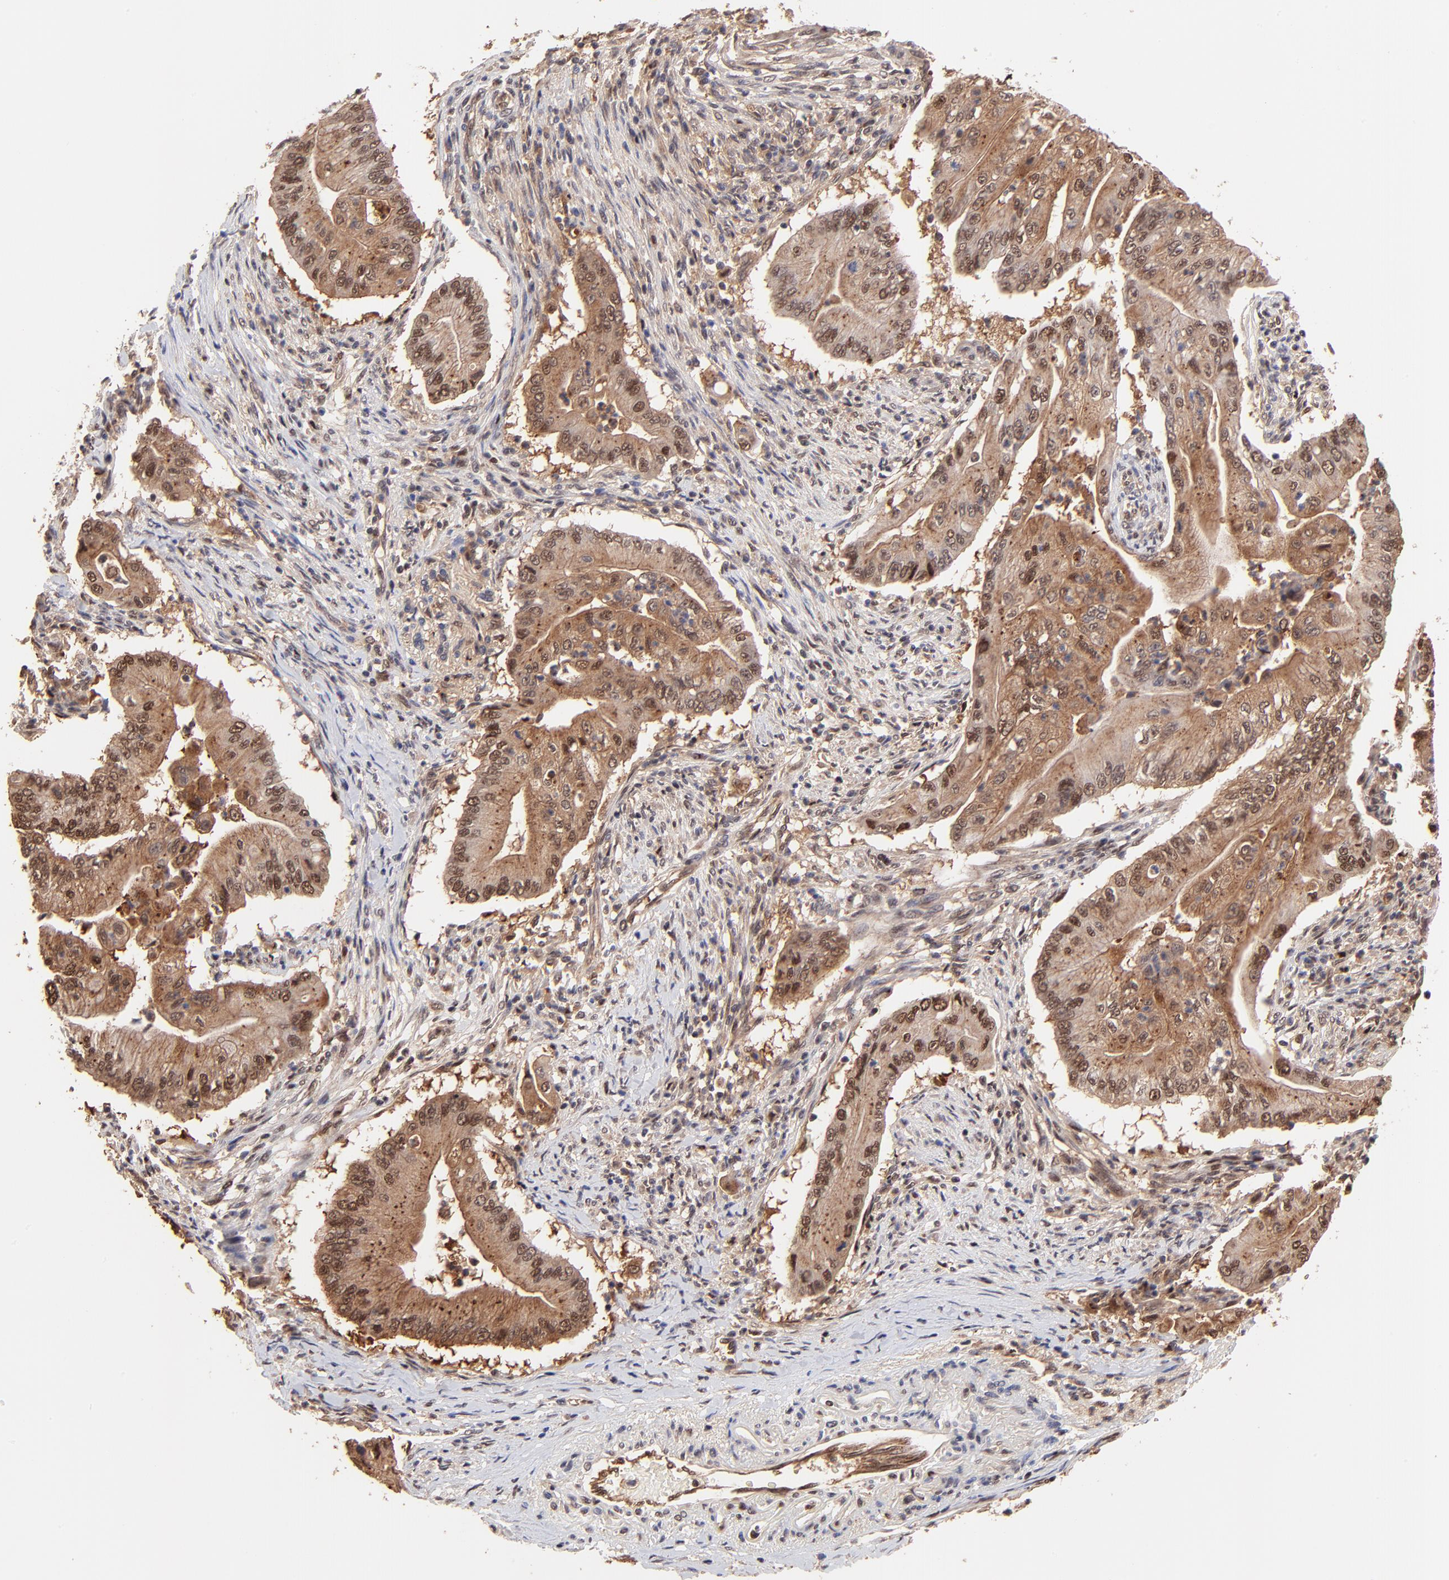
{"staining": {"intensity": "strong", "quantity": ">75%", "location": "cytoplasmic/membranous,nuclear"}, "tissue": "pancreatic cancer", "cell_type": "Tumor cells", "image_type": "cancer", "snomed": [{"axis": "morphology", "description": "Adenocarcinoma, NOS"}, {"axis": "topography", "description": "Pancreas"}], "caption": "Approximately >75% of tumor cells in pancreatic adenocarcinoma demonstrate strong cytoplasmic/membranous and nuclear protein expression as visualized by brown immunohistochemical staining.", "gene": "PSMA6", "patient": {"sex": "male", "age": 62}}